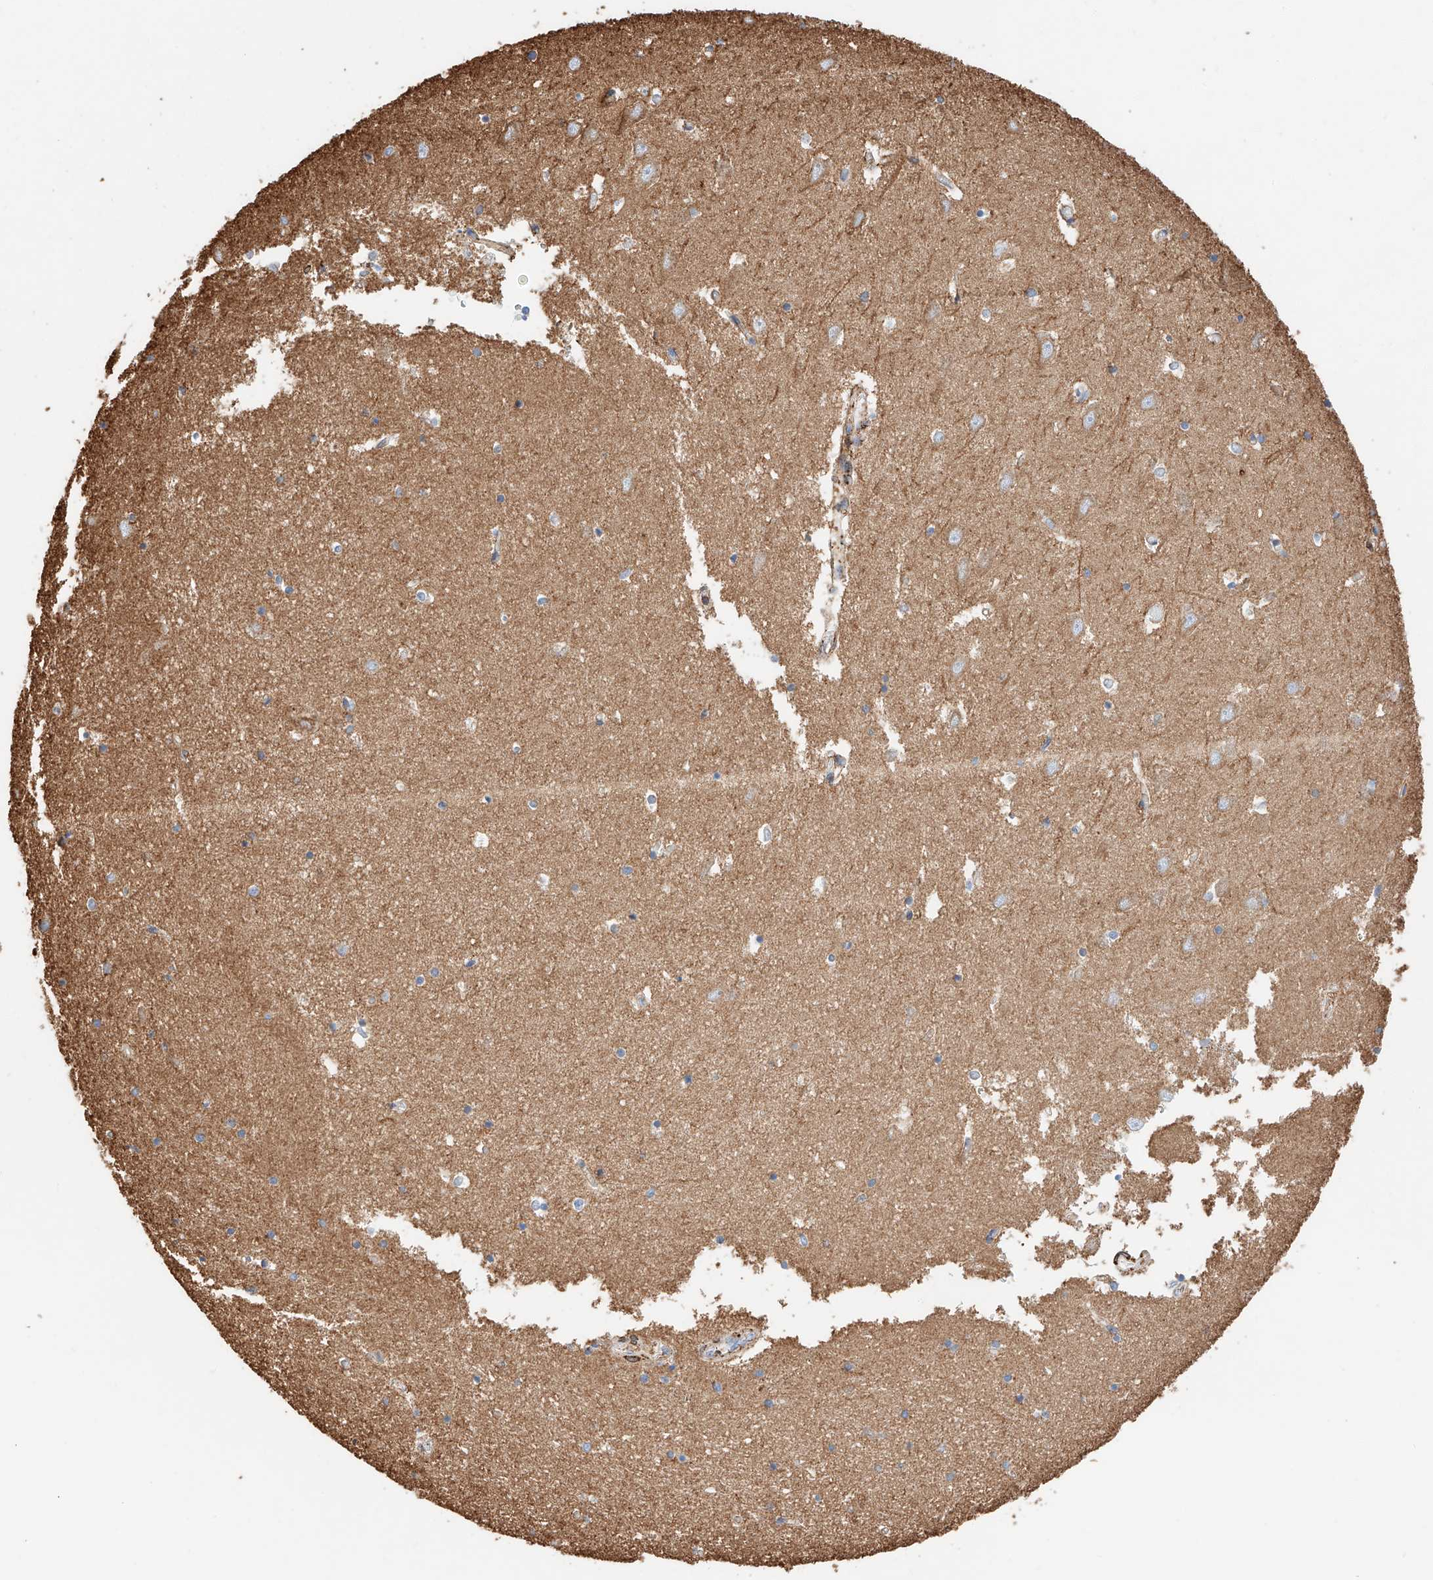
{"staining": {"intensity": "negative", "quantity": "none", "location": "none"}, "tissue": "hippocampus", "cell_type": "Glial cells", "image_type": "normal", "snomed": [{"axis": "morphology", "description": "Normal tissue, NOS"}, {"axis": "topography", "description": "Hippocampus"}], "caption": "Immunohistochemistry (IHC) image of benign human hippocampus stained for a protein (brown), which exhibits no staining in glial cells. (IHC, brightfield microscopy, high magnification).", "gene": "WFS1", "patient": {"sex": "male", "age": 70}}